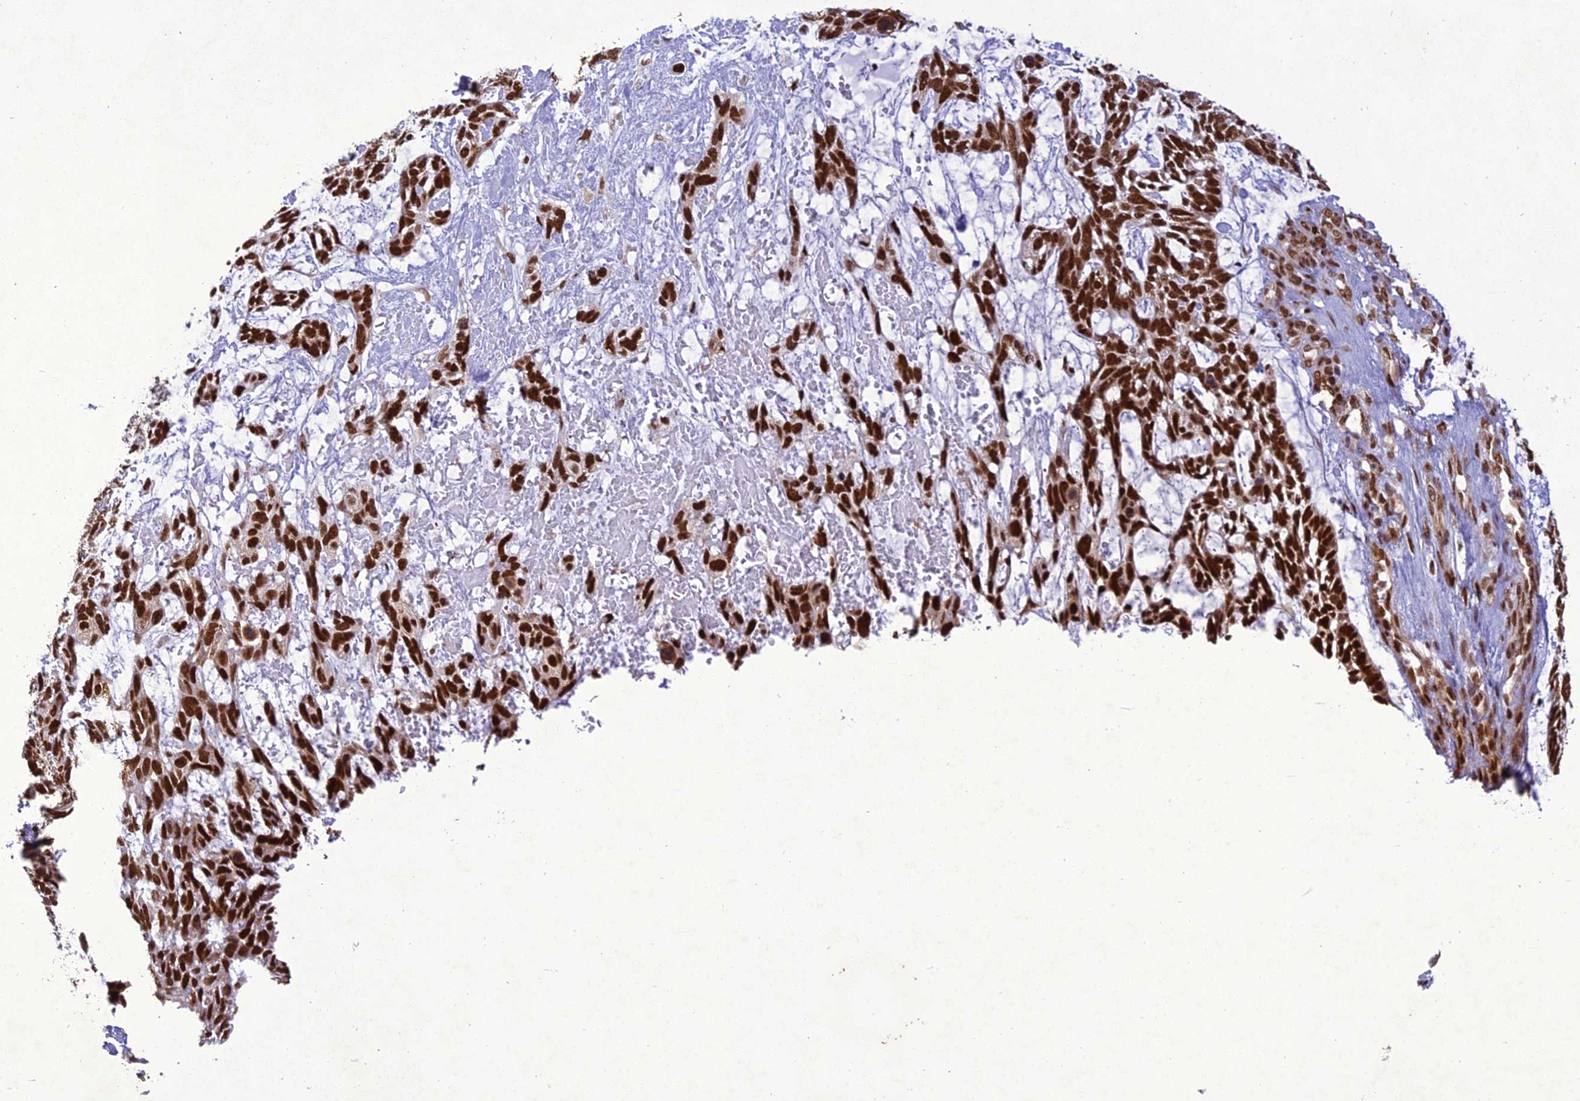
{"staining": {"intensity": "strong", "quantity": ">75%", "location": "nuclear"}, "tissue": "skin cancer", "cell_type": "Tumor cells", "image_type": "cancer", "snomed": [{"axis": "morphology", "description": "Basal cell carcinoma"}, {"axis": "topography", "description": "Skin"}], "caption": "Brown immunohistochemical staining in skin cancer displays strong nuclear positivity in about >75% of tumor cells.", "gene": "DDX1", "patient": {"sex": "male", "age": 88}}